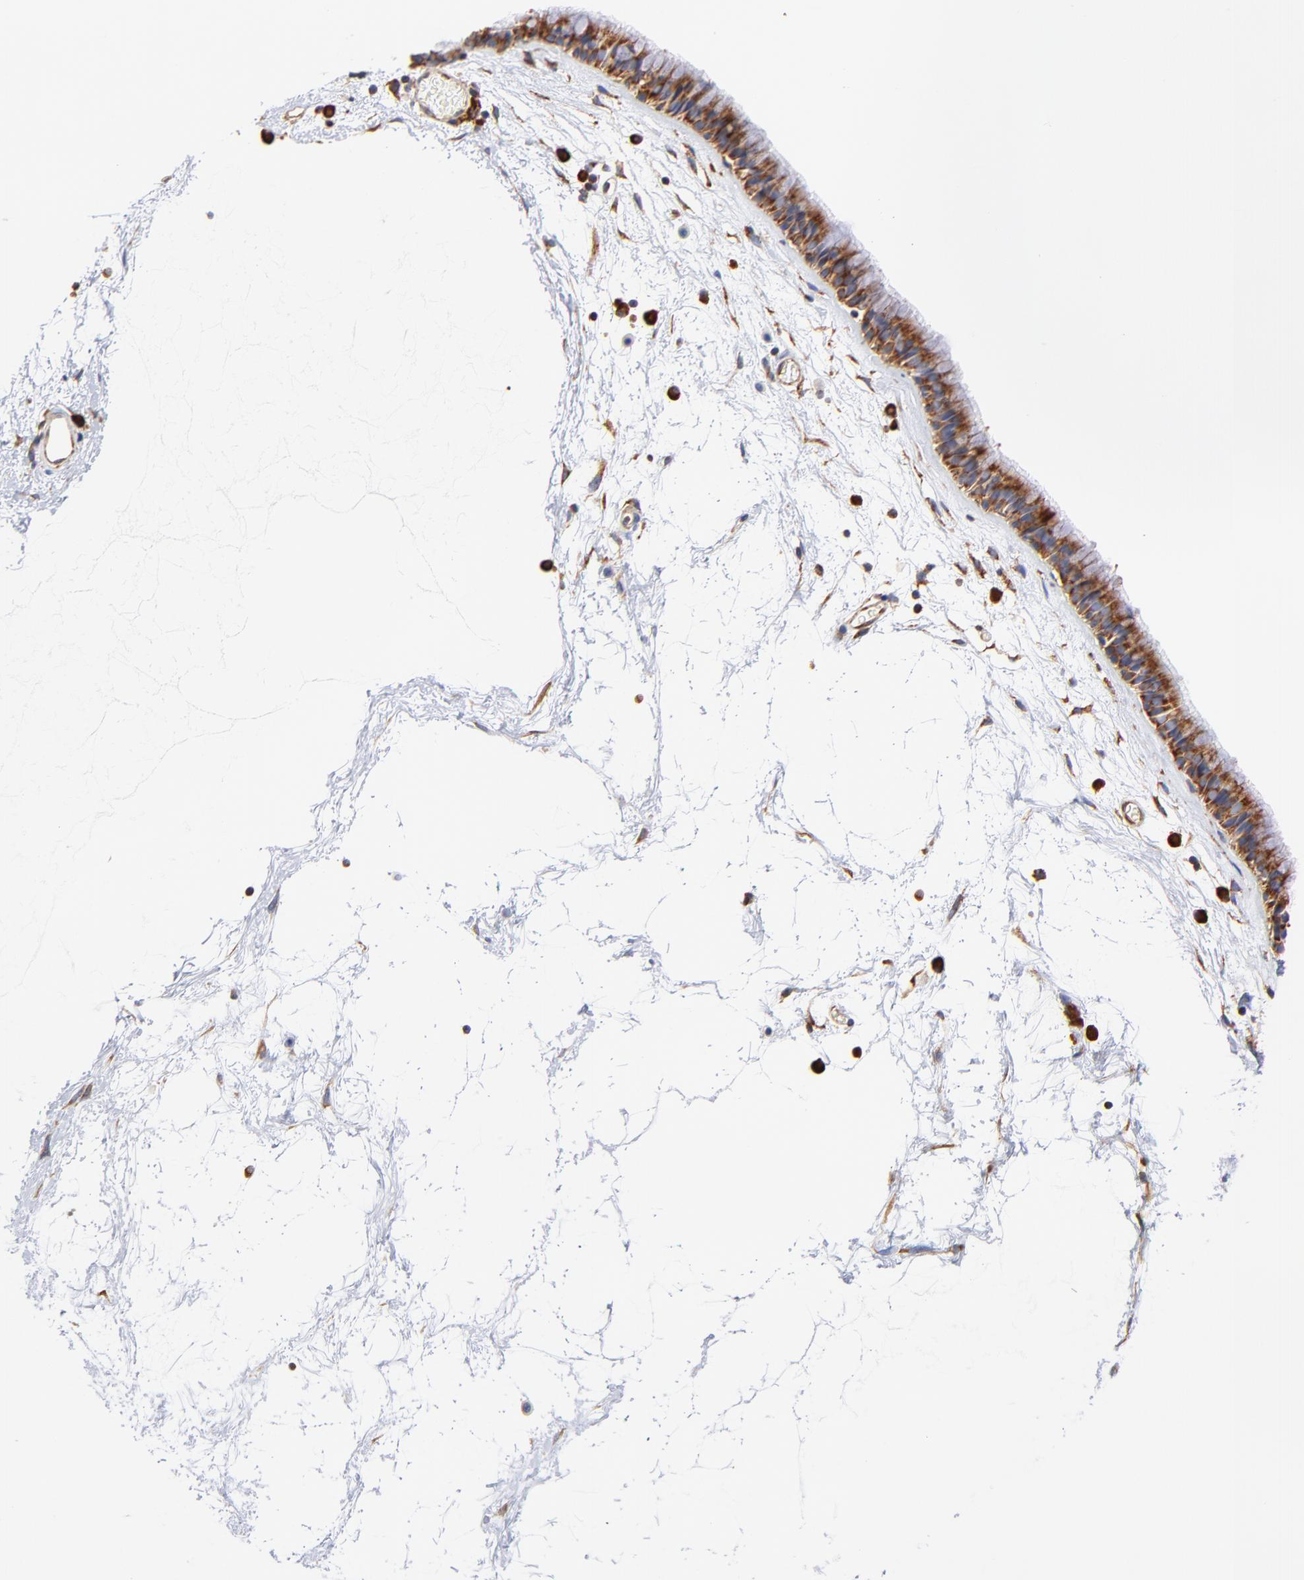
{"staining": {"intensity": "strong", "quantity": ">75%", "location": "cytoplasmic/membranous"}, "tissue": "nasopharynx", "cell_type": "Respiratory epithelial cells", "image_type": "normal", "snomed": [{"axis": "morphology", "description": "Normal tissue, NOS"}, {"axis": "morphology", "description": "Inflammation, NOS"}, {"axis": "topography", "description": "Nasopharynx"}], "caption": "Nasopharynx stained for a protein (brown) demonstrates strong cytoplasmic/membranous positive positivity in about >75% of respiratory epithelial cells.", "gene": "RPL27", "patient": {"sex": "male", "age": 48}}